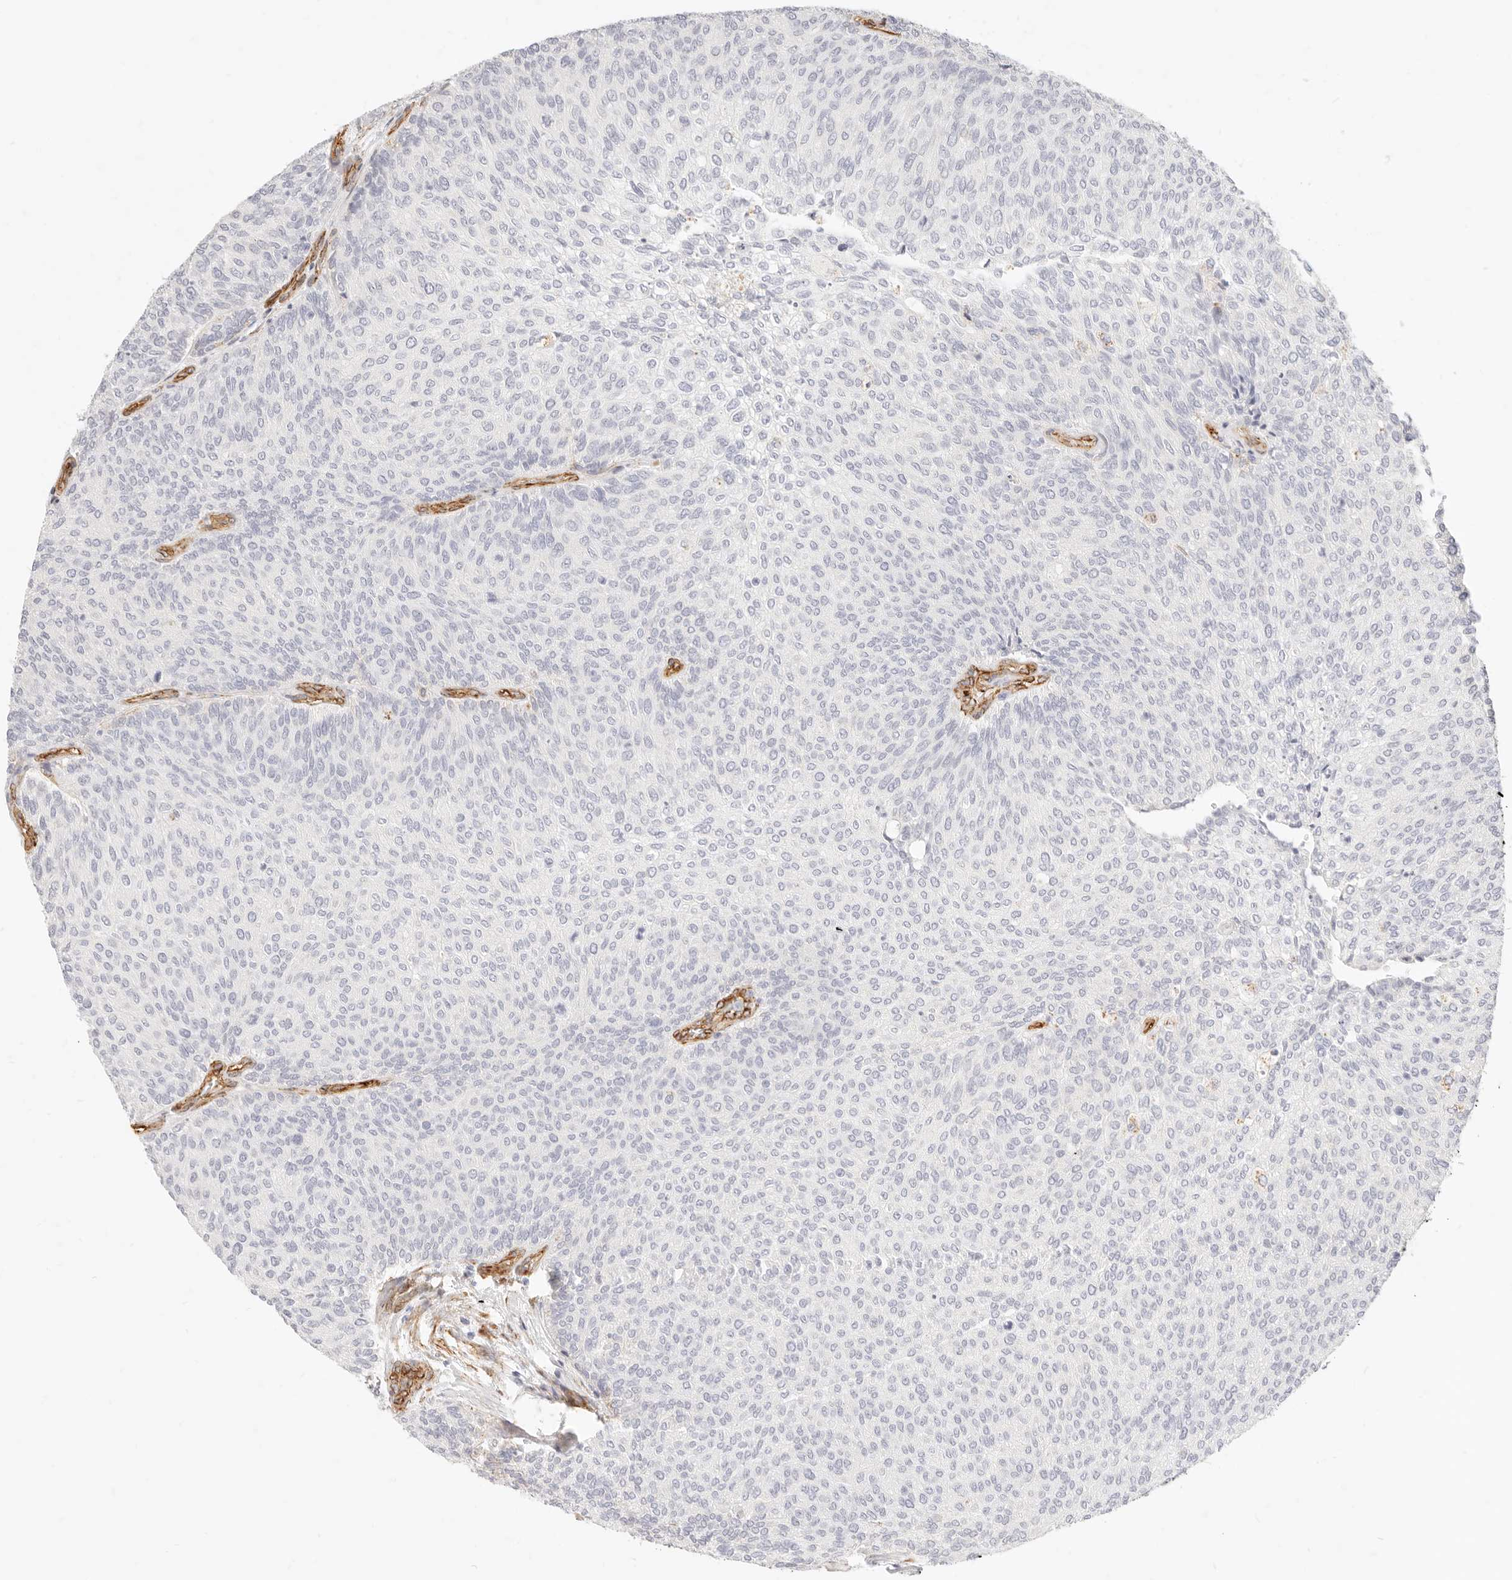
{"staining": {"intensity": "negative", "quantity": "none", "location": "none"}, "tissue": "urothelial cancer", "cell_type": "Tumor cells", "image_type": "cancer", "snomed": [{"axis": "morphology", "description": "Urothelial carcinoma, Low grade"}, {"axis": "topography", "description": "Urinary bladder"}], "caption": "IHC photomicrograph of neoplastic tissue: urothelial cancer stained with DAB (3,3'-diaminobenzidine) shows no significant protein staining in tumor cells.", "gene": "NUS1", "patient": {"sex": "female", "age": 79}}